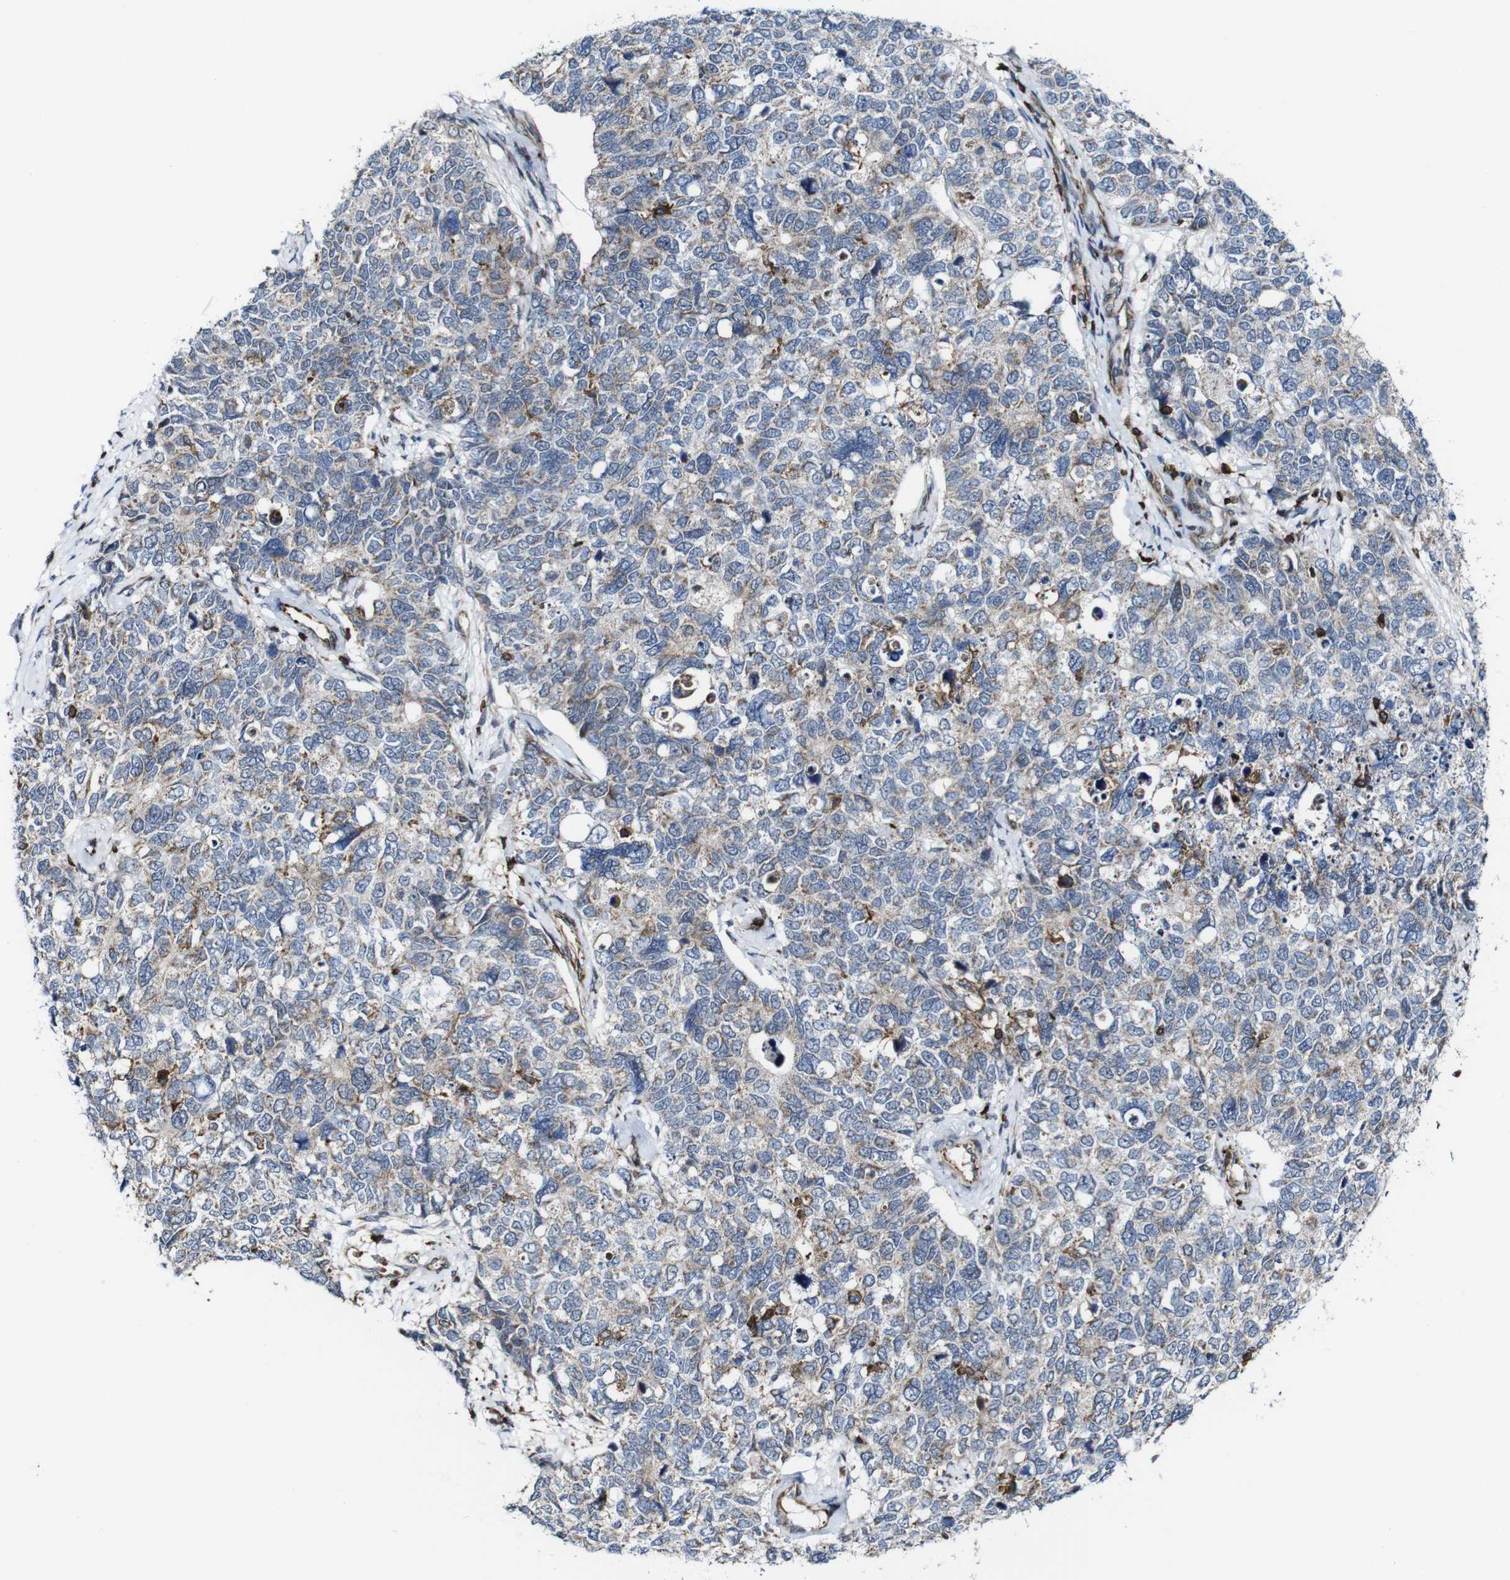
{"staining": {"intensity": "negative", "quantity": "none", "location": "none"}, "tissue": "cervical cancer", "cell_type": "Tumor cells", "image_type": "cancer", "snomed": [{"axis": "morphology", "description": "Squamous cell carcinoma, NOS"}, {"axis": "topography", "description": "Cervix"}], "caption": "Photomicrograph shows no protein expression in tumor cells of cervical squamous cell carcinoma tissue. Nuclei are stained in blue.", "gene": "JAK2", "patient": {"sex": "female", "age": 63}}